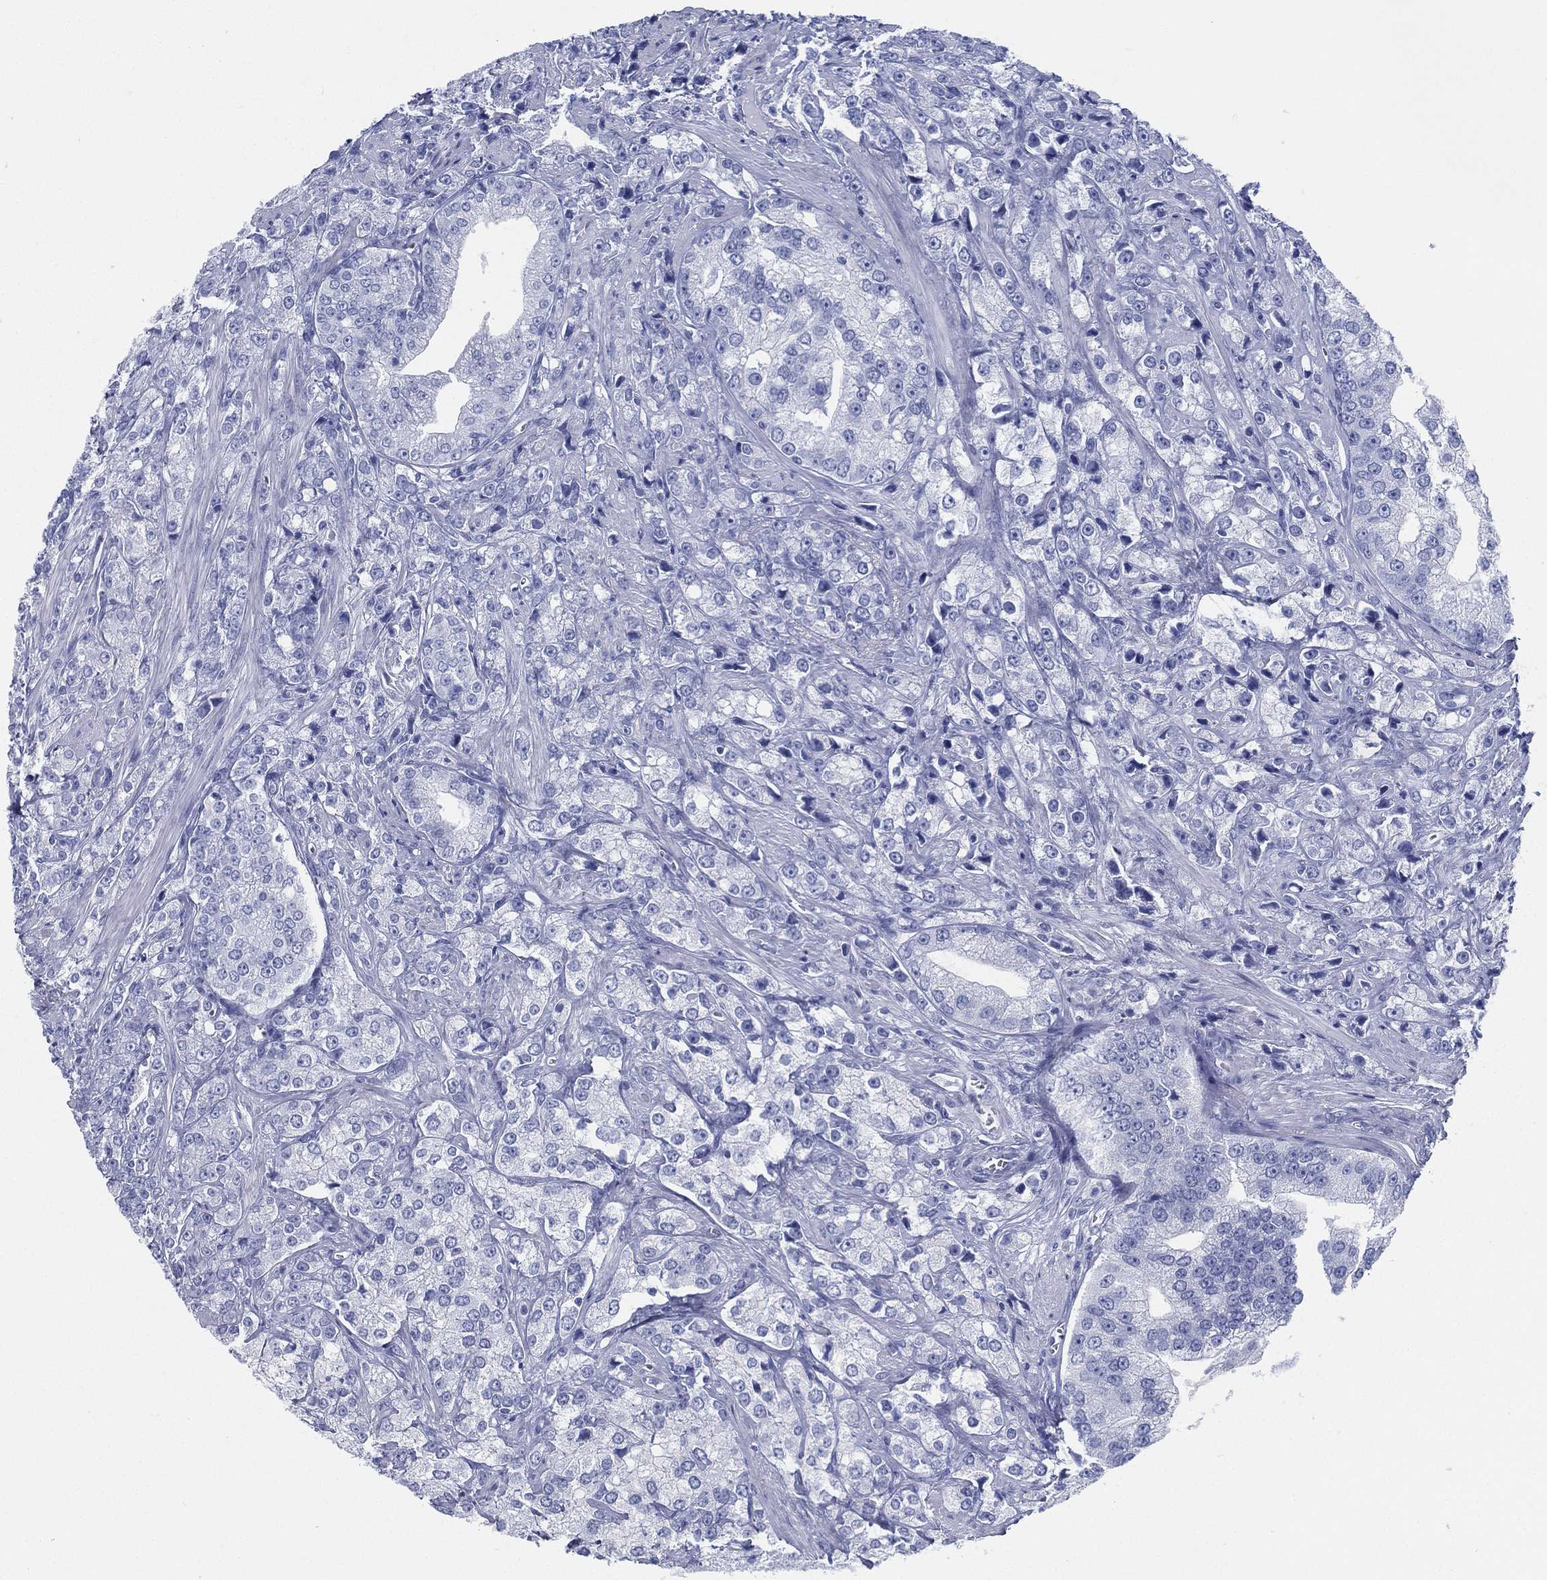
{"staining": {"intensity": "negative", "quantity": "none", "location": "none"}, "tissue": "prostate cancer", "cell_type": "Tumor cells", "image_type": "cancer", "snomed": [{"axis": "morphology", "description": "Adenocarcinoma, NOS"}, {"axis": "topography", "description": "Prostate and seminal vesicle, NOS"}, {"axis": "topography", "description": "Prostate"}], "caption": "Tumor cells show no significant staining in prostate cancer. (DAB (3,3'-diaminobenzidine) immunohistochemistry (IHC), high magnification).", "gene": "TMEM252", "patient": {"sex": "male", "age": 68}}